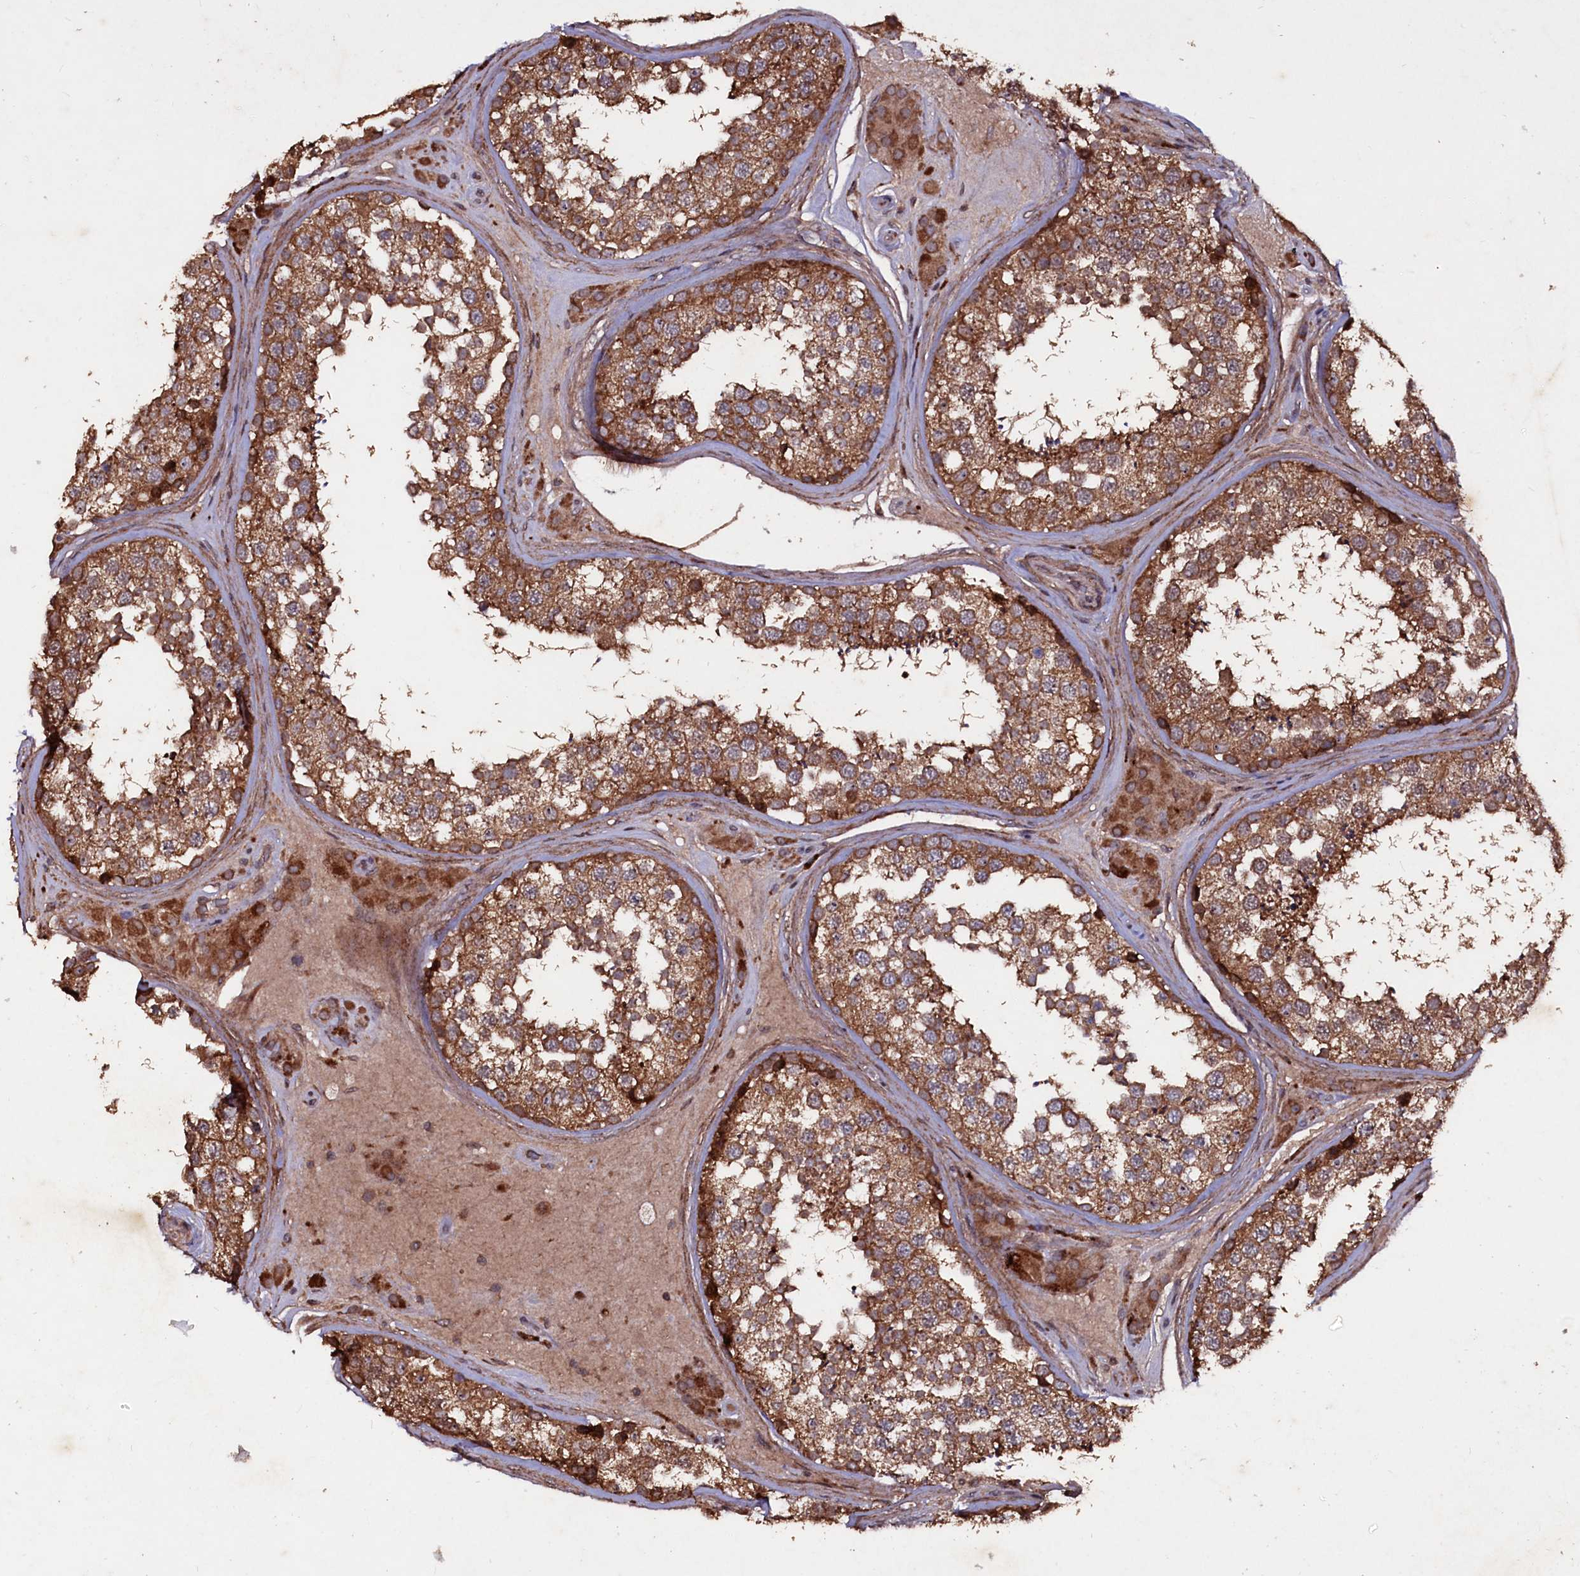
{"staining": {"intensity": "strong", "quantity": ">75%", "location": "cytoplasmic/membranous"}, "tissue": "testis", "cell_type": "Cells in seminiferous ducts", "image_type": "normal", "snomed": [{"axis": "morphology", "description": "Normal tissue, NOS"}, {"axis": "topography", "description": "Testis"}], "caption": "Immunohistochemical staining of benign human testis shows high levels of strong cytoplasmic/membranous positivity in approximately >75% of cells in seminiferous ducts.", "gene": "MYO1H", "patient": {"sex": "male", "age": 46}}